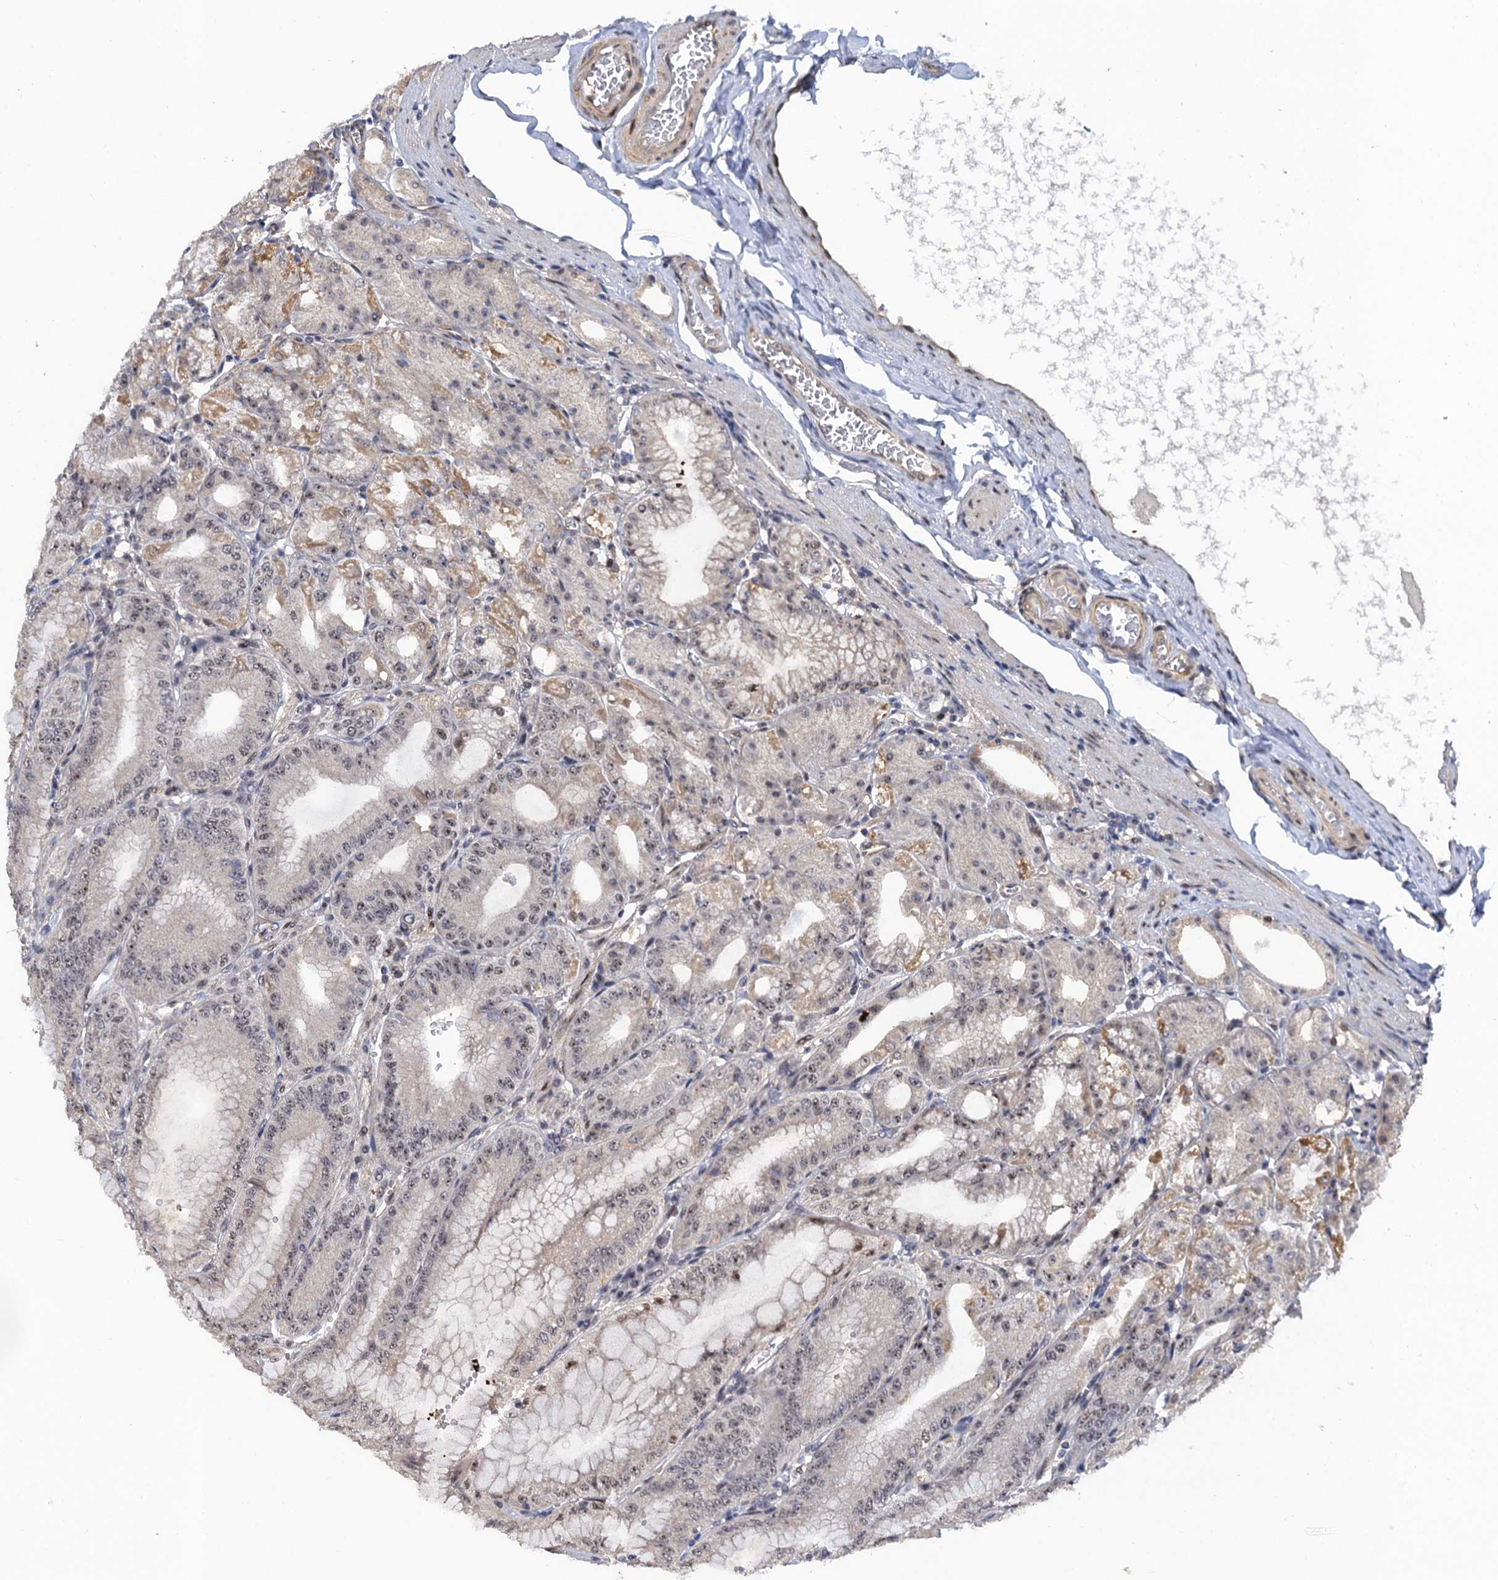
{"staining": {"intensity": "moderate", "quantity": "25%-75%", "location": "cytoplasmic/membranous,nuclear"}, "tissue": "stomach", "cell_type": "Glandular cells", "image_type": "normal", "snomed": [{"axis": "morphology", "description": "Normal tissue, NOS"}, {"axis": "topography", "description": "Stomach, lower"}], "caption": "This is an image of immunohistochemistry staining of benign stomach, which shows moderate staining in the cytoplasmic/membranous,nuclear of glandular cells.", "gene": "ZAR1L", "patient": {"sex": "male", "age": 71}}